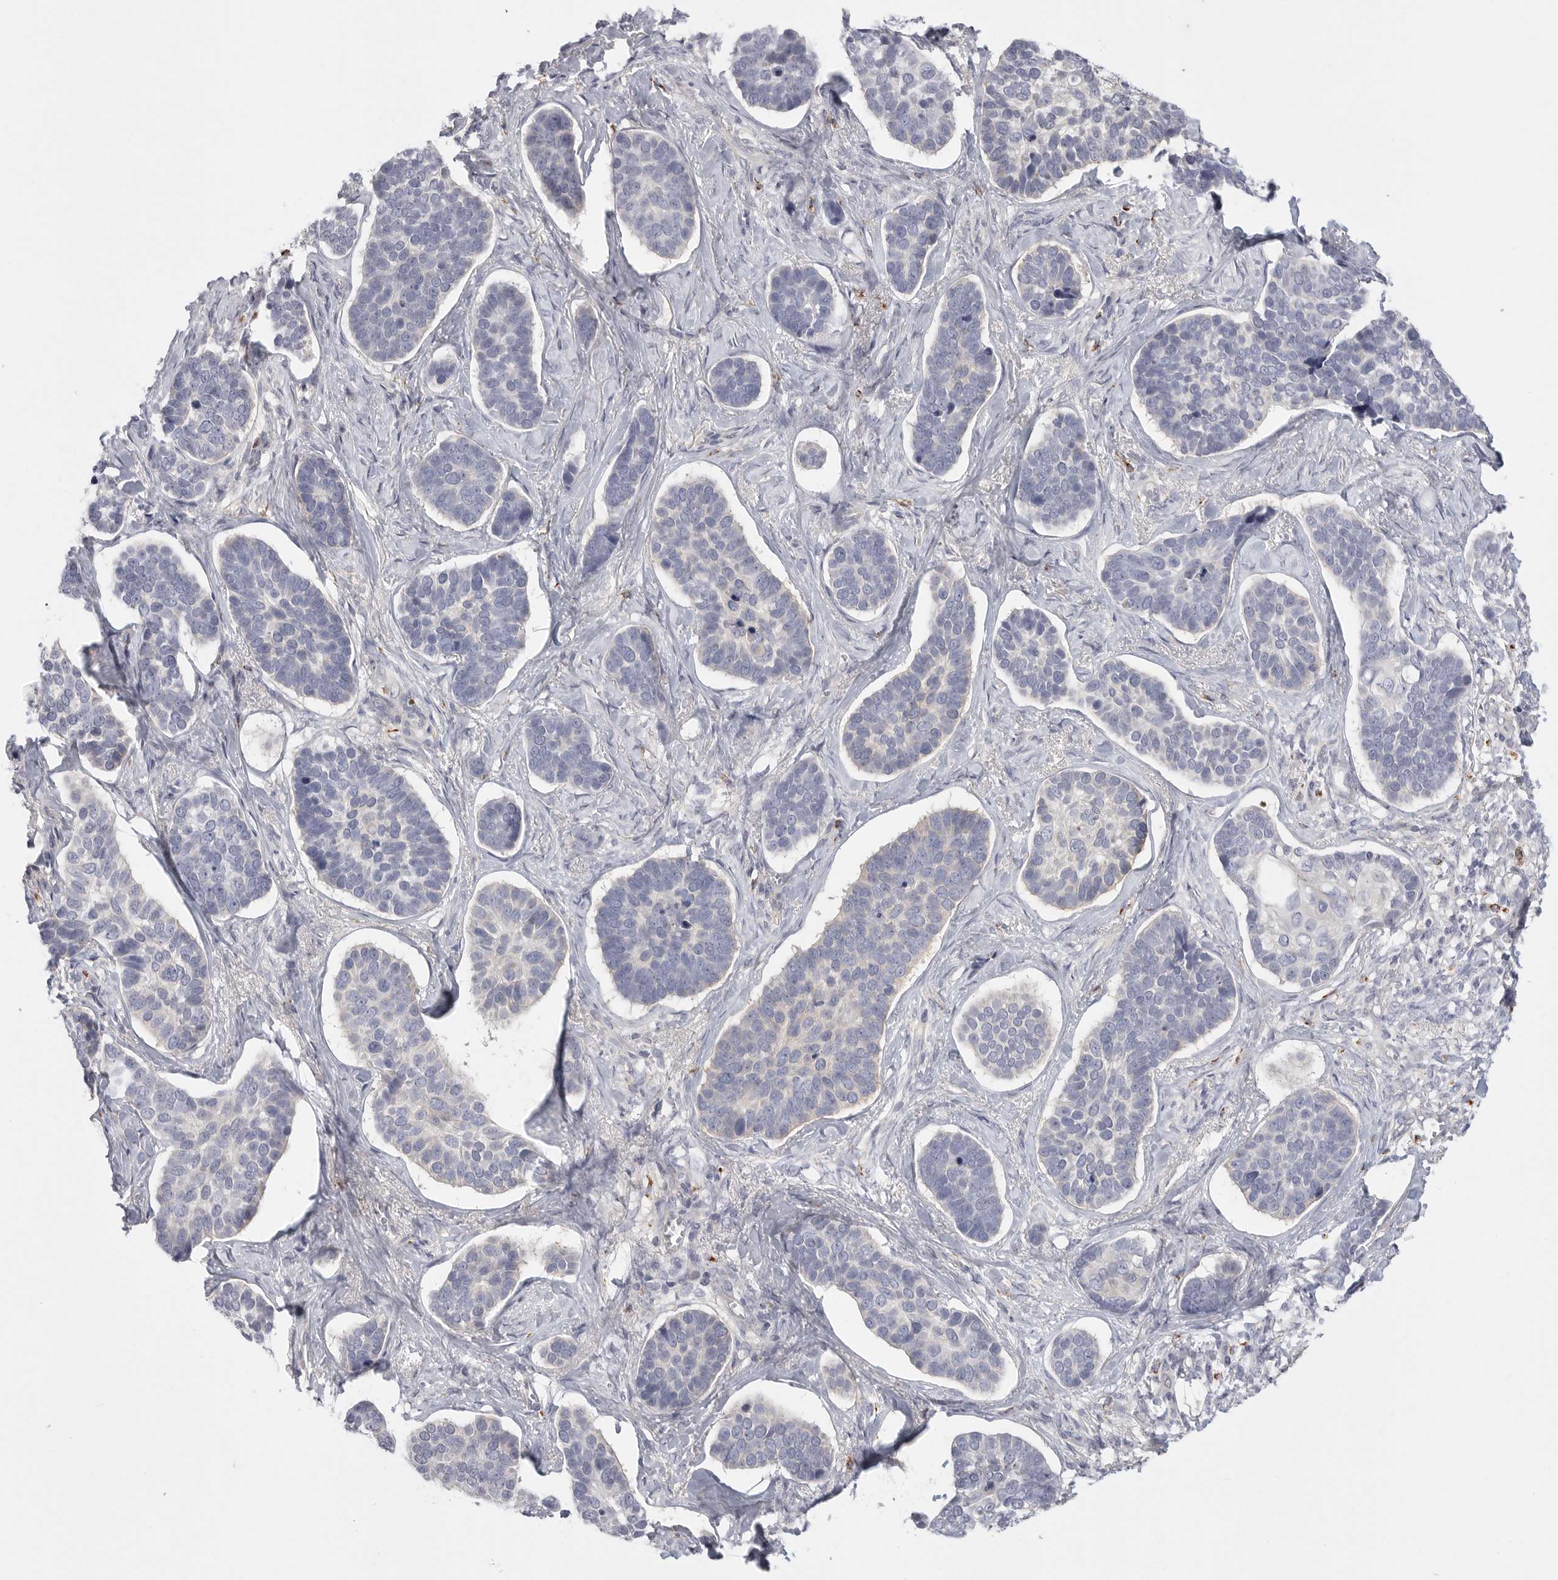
{"staining": {"intensity": "negative", "quantity": "none", "location": "none"}, "tissue": "skin cancer", "cell_type": "Tumor cells", "image_type": "cancer", "snomed": [{"axis": "morphology", "description": "Basal cell carcinoma"}, {"axis": "topography", "description": "Skin"}], "caption": "Immunohistochemistry photomicrograph of neoplastic tissue: skin cancer (basal cell carcinoma) stained with DAB (3,3'-diaminobenzidine) displays no significant protein expression in tumor cells. Brightfield microscopy of immunohistochemistry stained with DAB (3,3'-diaminobenzidine) (brown) and hematoxylin (blue), captured at high magnification.", "gene": "ELP3", "patient": {"sex": "male", "age": 62}}